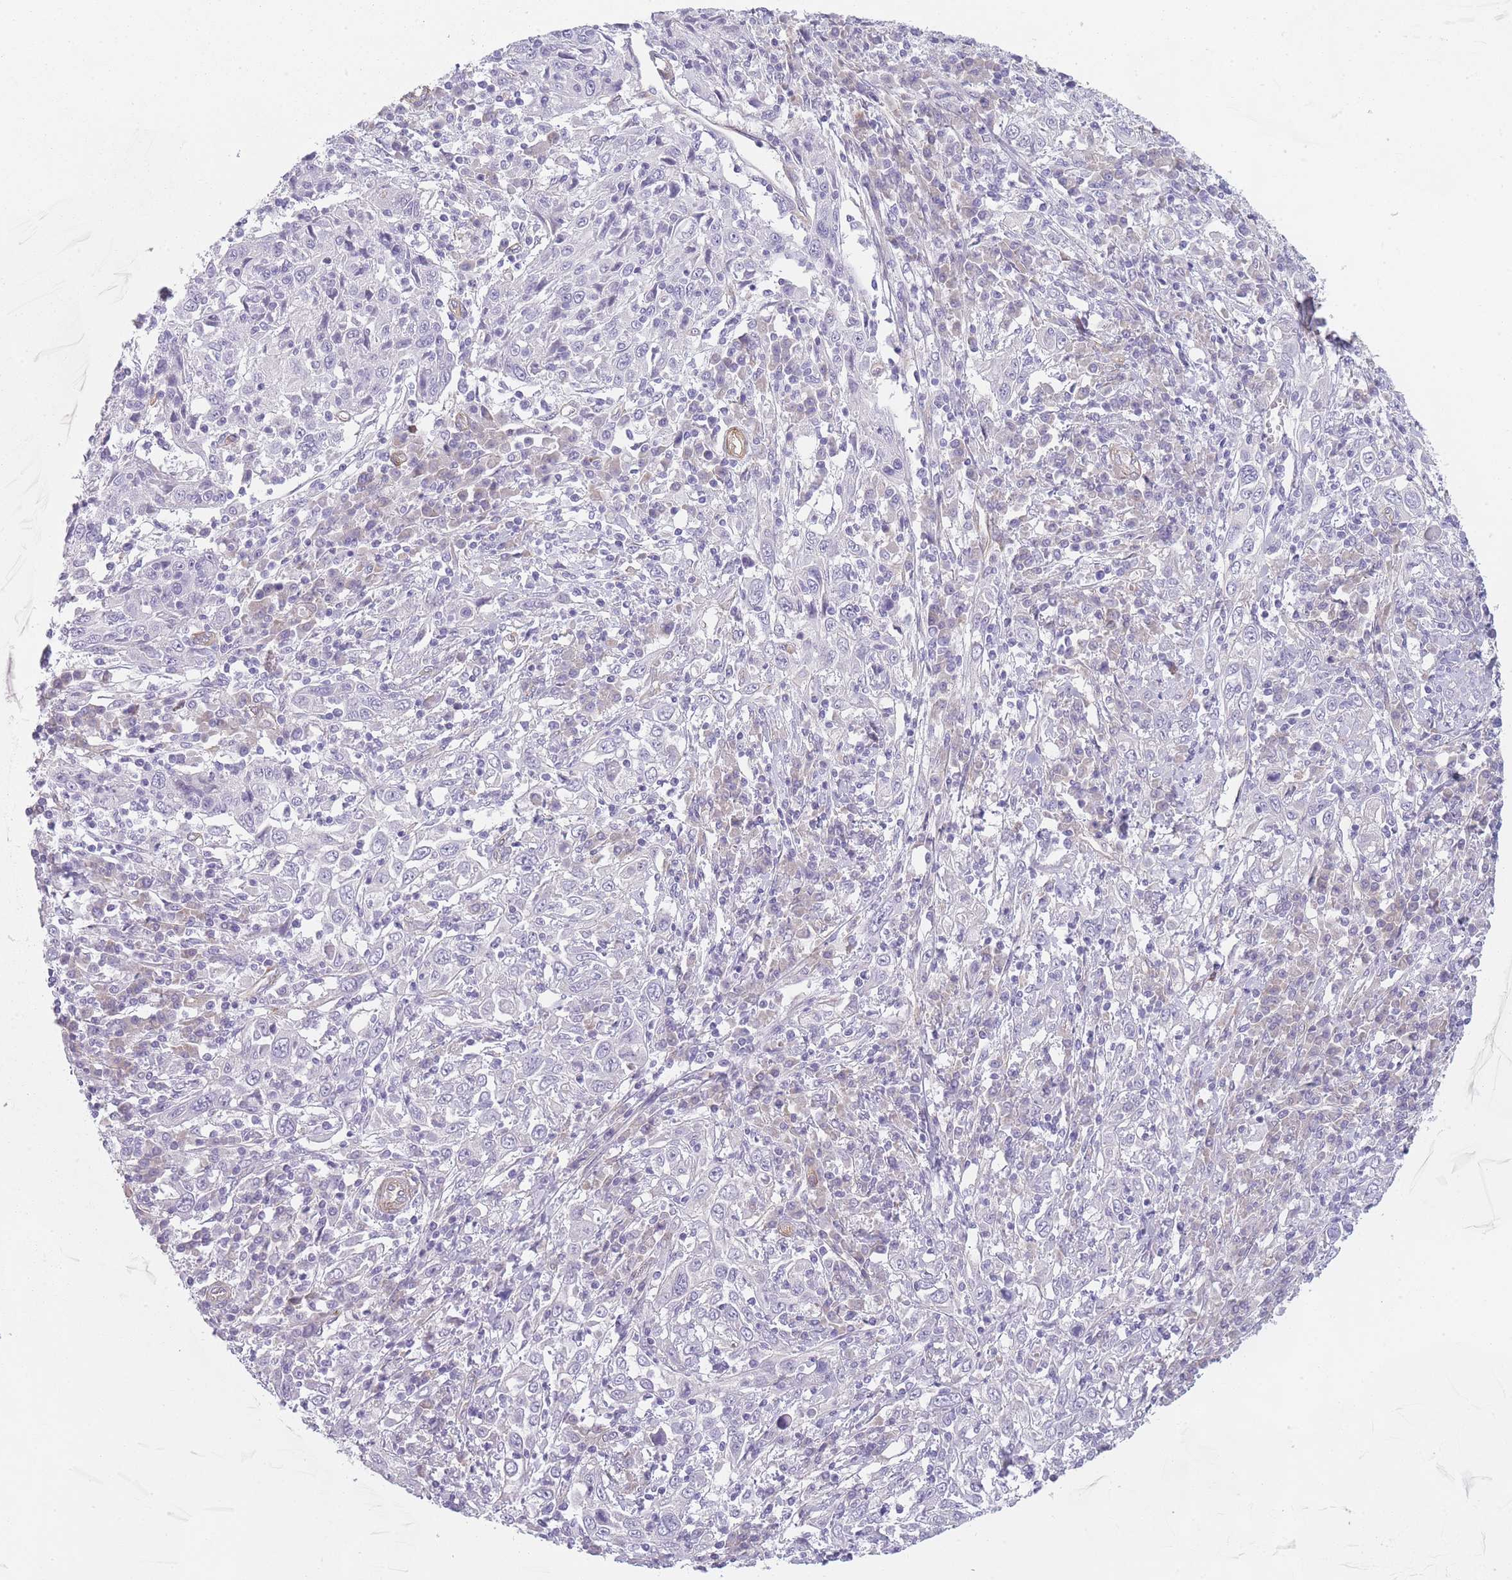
{"staining": {"intensity": "negative", "quantity": "none", "location": "none"}, "tissue": "cervical cancer", "cell_type": "Tumor cells", "image_type": "cancer", "snomed": [{"axis": "morphology", "description": "Squamous cell carcinoma, NOS"}, {"axis": "topography", "description": "Cervix"}], "caption": "A photomicrograph of cervical cancer stained for a protein demonstrates no brown staining in tumor cells.", "gene": "OR6B3", "patient": {"sex": "female", "age": 46}}